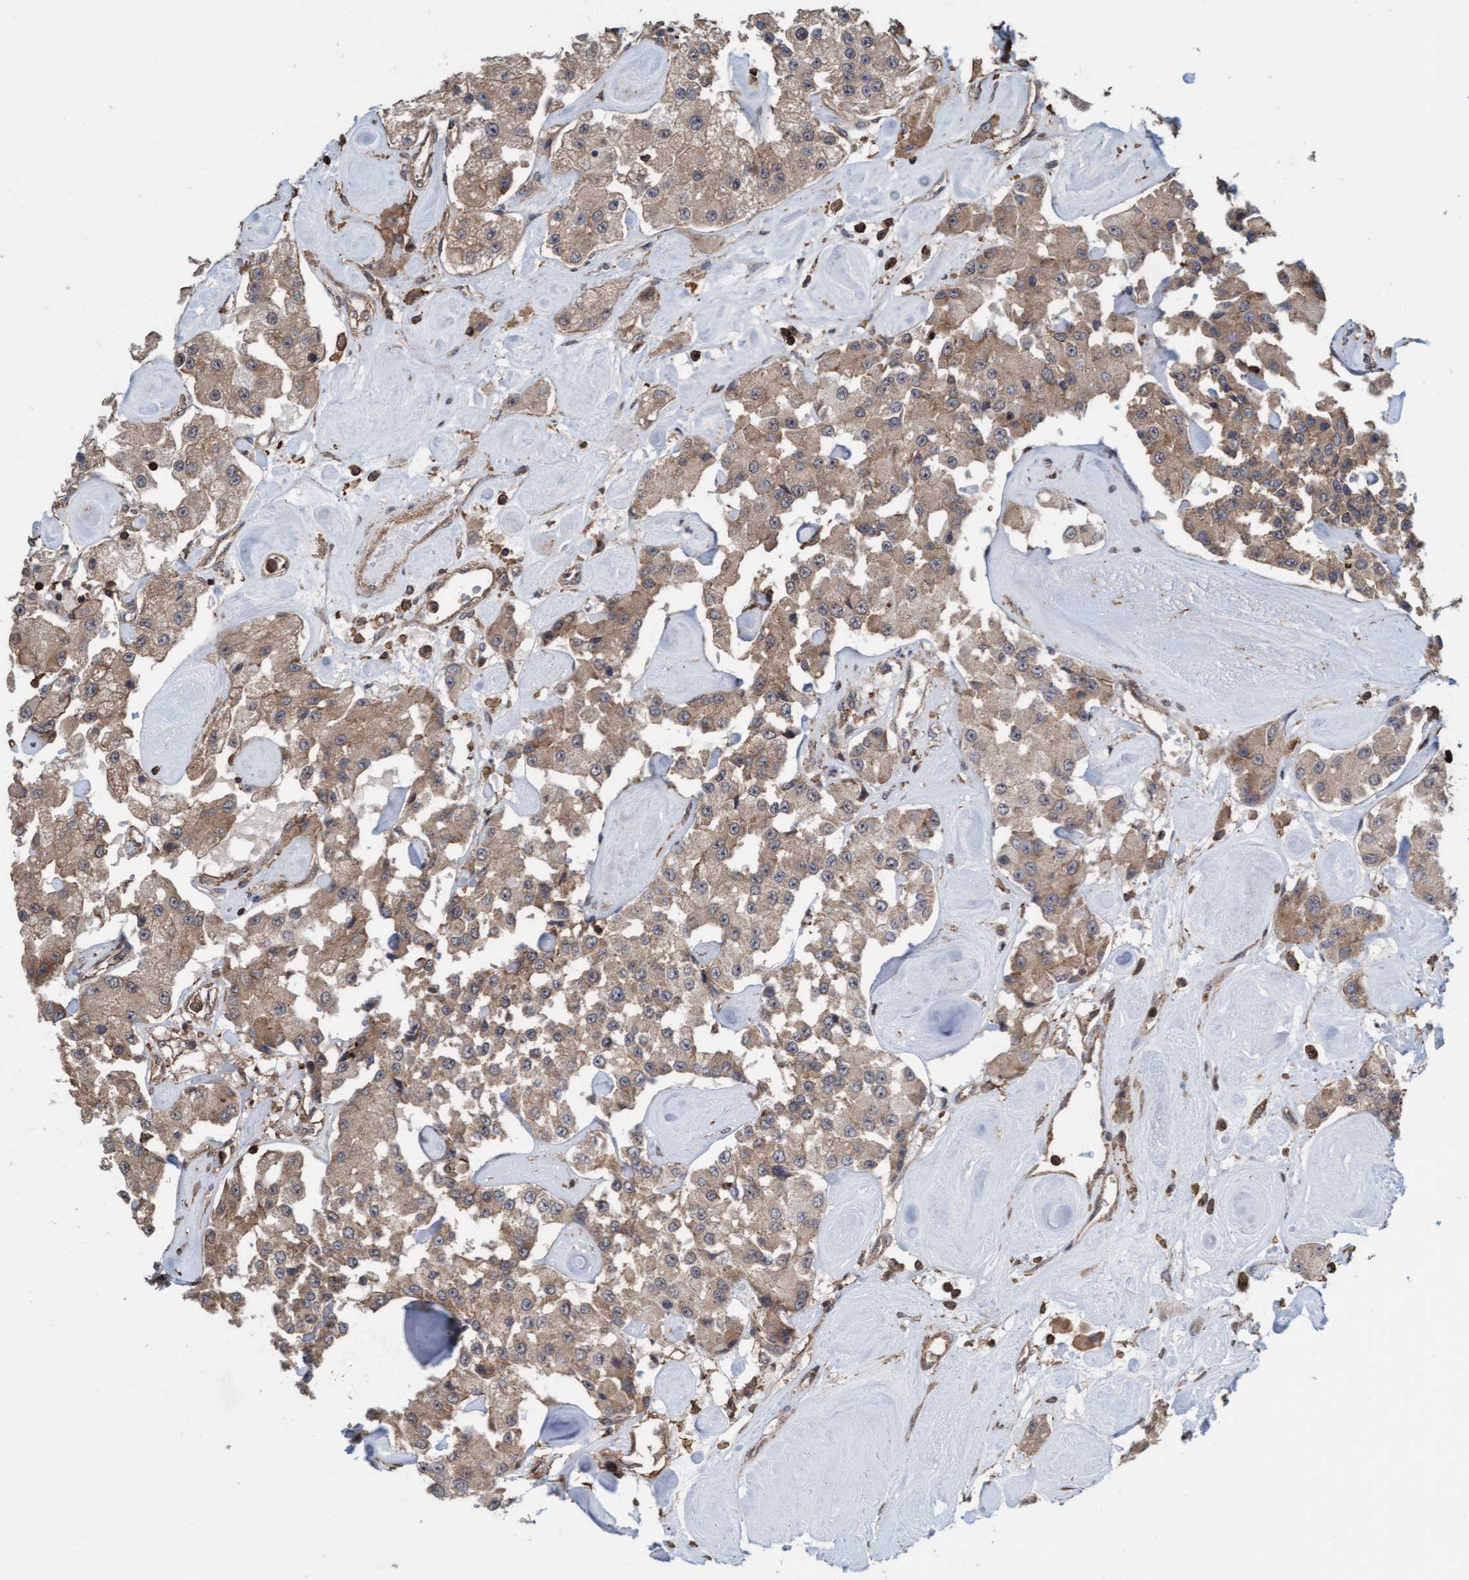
{"staining": {"intensity": "moderate", "quantity": ">75%", "location": "cytoplasmic/membranous"}, "tissue": "carcinoid", "cell_type": "Tumor cells", "image_type": "cancer", "snomed": [{"axis": "morphology", "description": "Carcinoid, malignant, NOS"}, {"axis": "topography", "description": "Pancreas"}], "caption": "Human carcinoid (malignant) stained with a brown dye displays moderate cytoplasmic/membranous positive staining in approximately >75% of tumor cells.", "gene": "FXR2", "patient": {"sex": "male", "age": 41}}